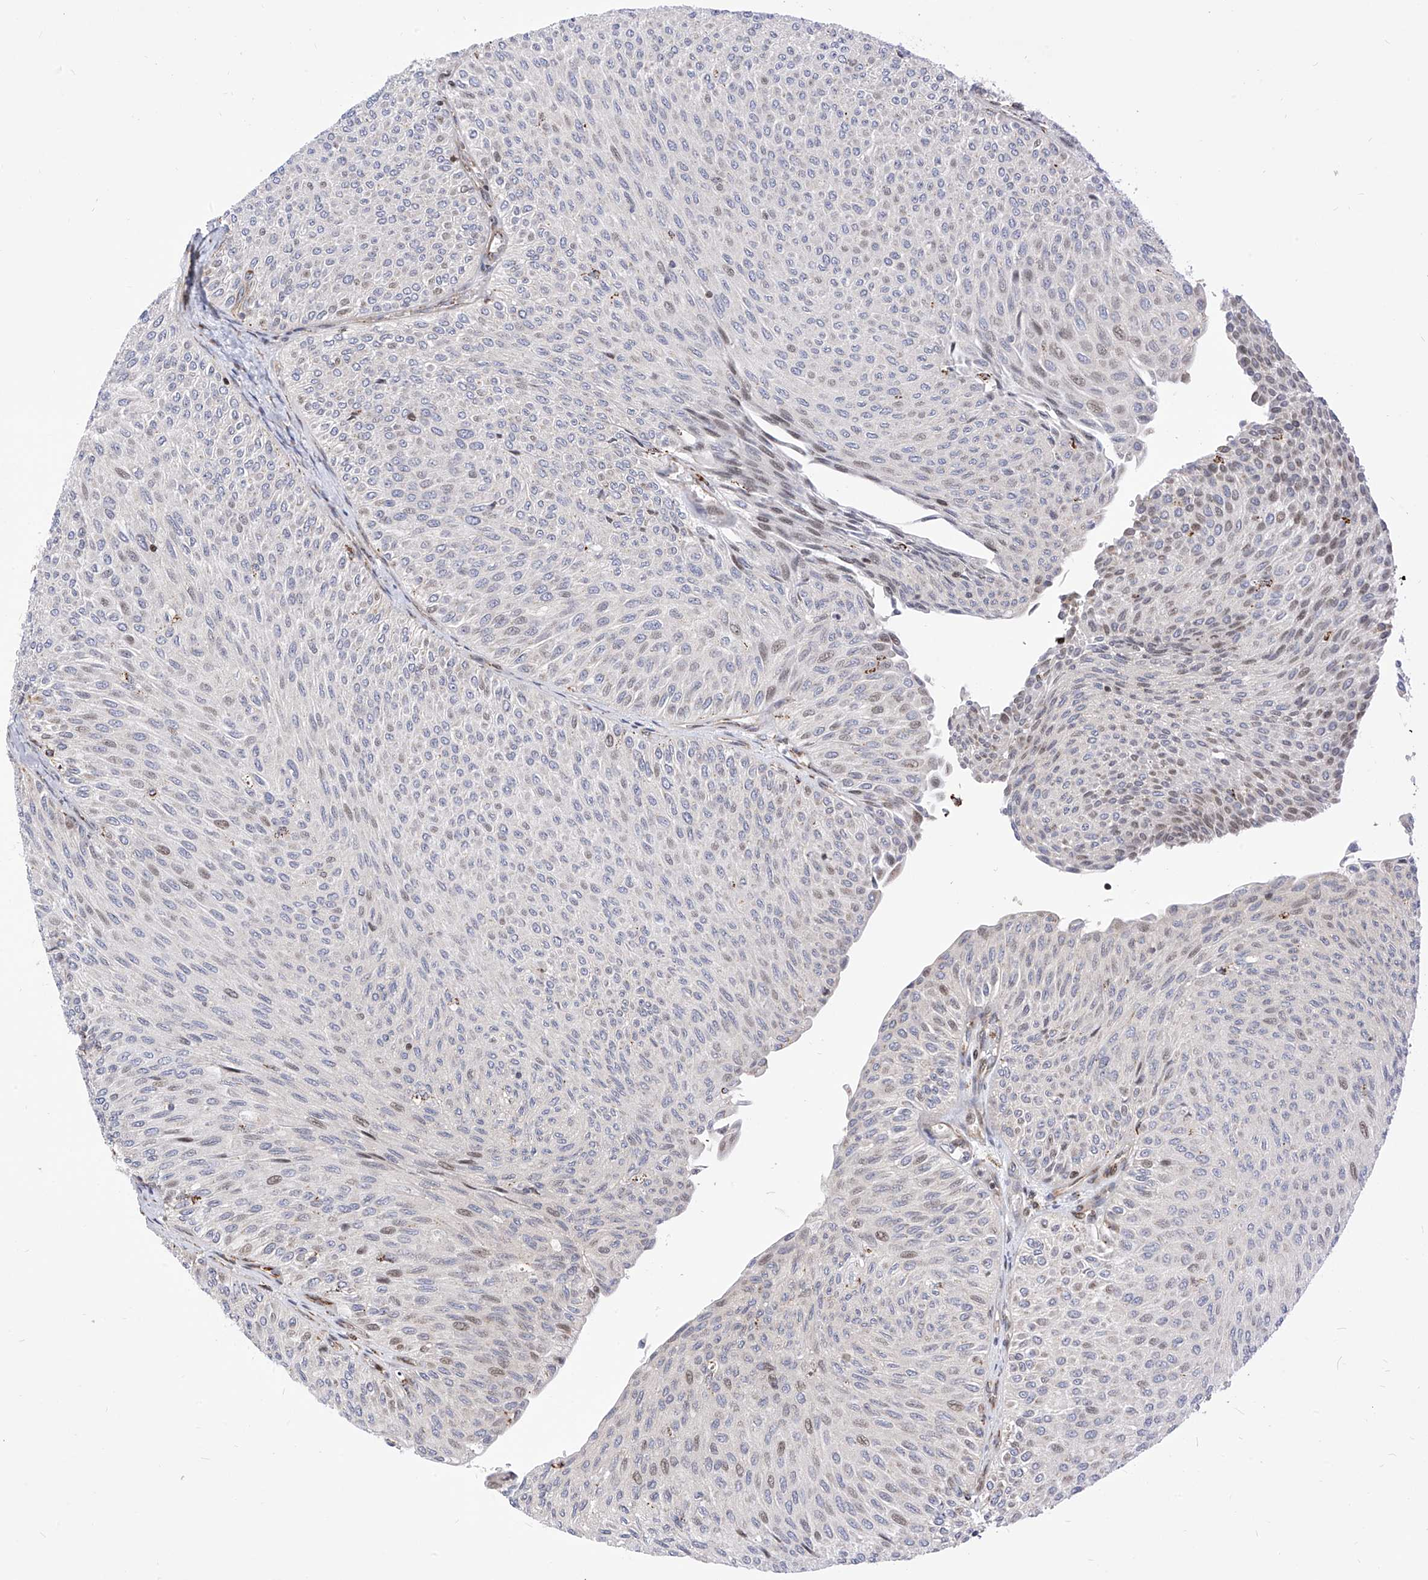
{"staining": {"intensity": "negative", "quantity": "none", "location": "none"}, "tissue": "urothelial cancer", "cell_type": "Tumor cells", "image_type": "cancer", "snomed": [{"axis": "morphology", "description": "Urothelial carcinoma, Low grade"}, {"axis": "topography", "description": "Urinary bladder"}], "caption": "The micrograph demonstrates no significant expression in tumor cells of urothelial cancer. (IHC, brightfield microscopy, high magnification).", "gene": "TTLL8", "patient": {"sex": "male", "age": 78}}